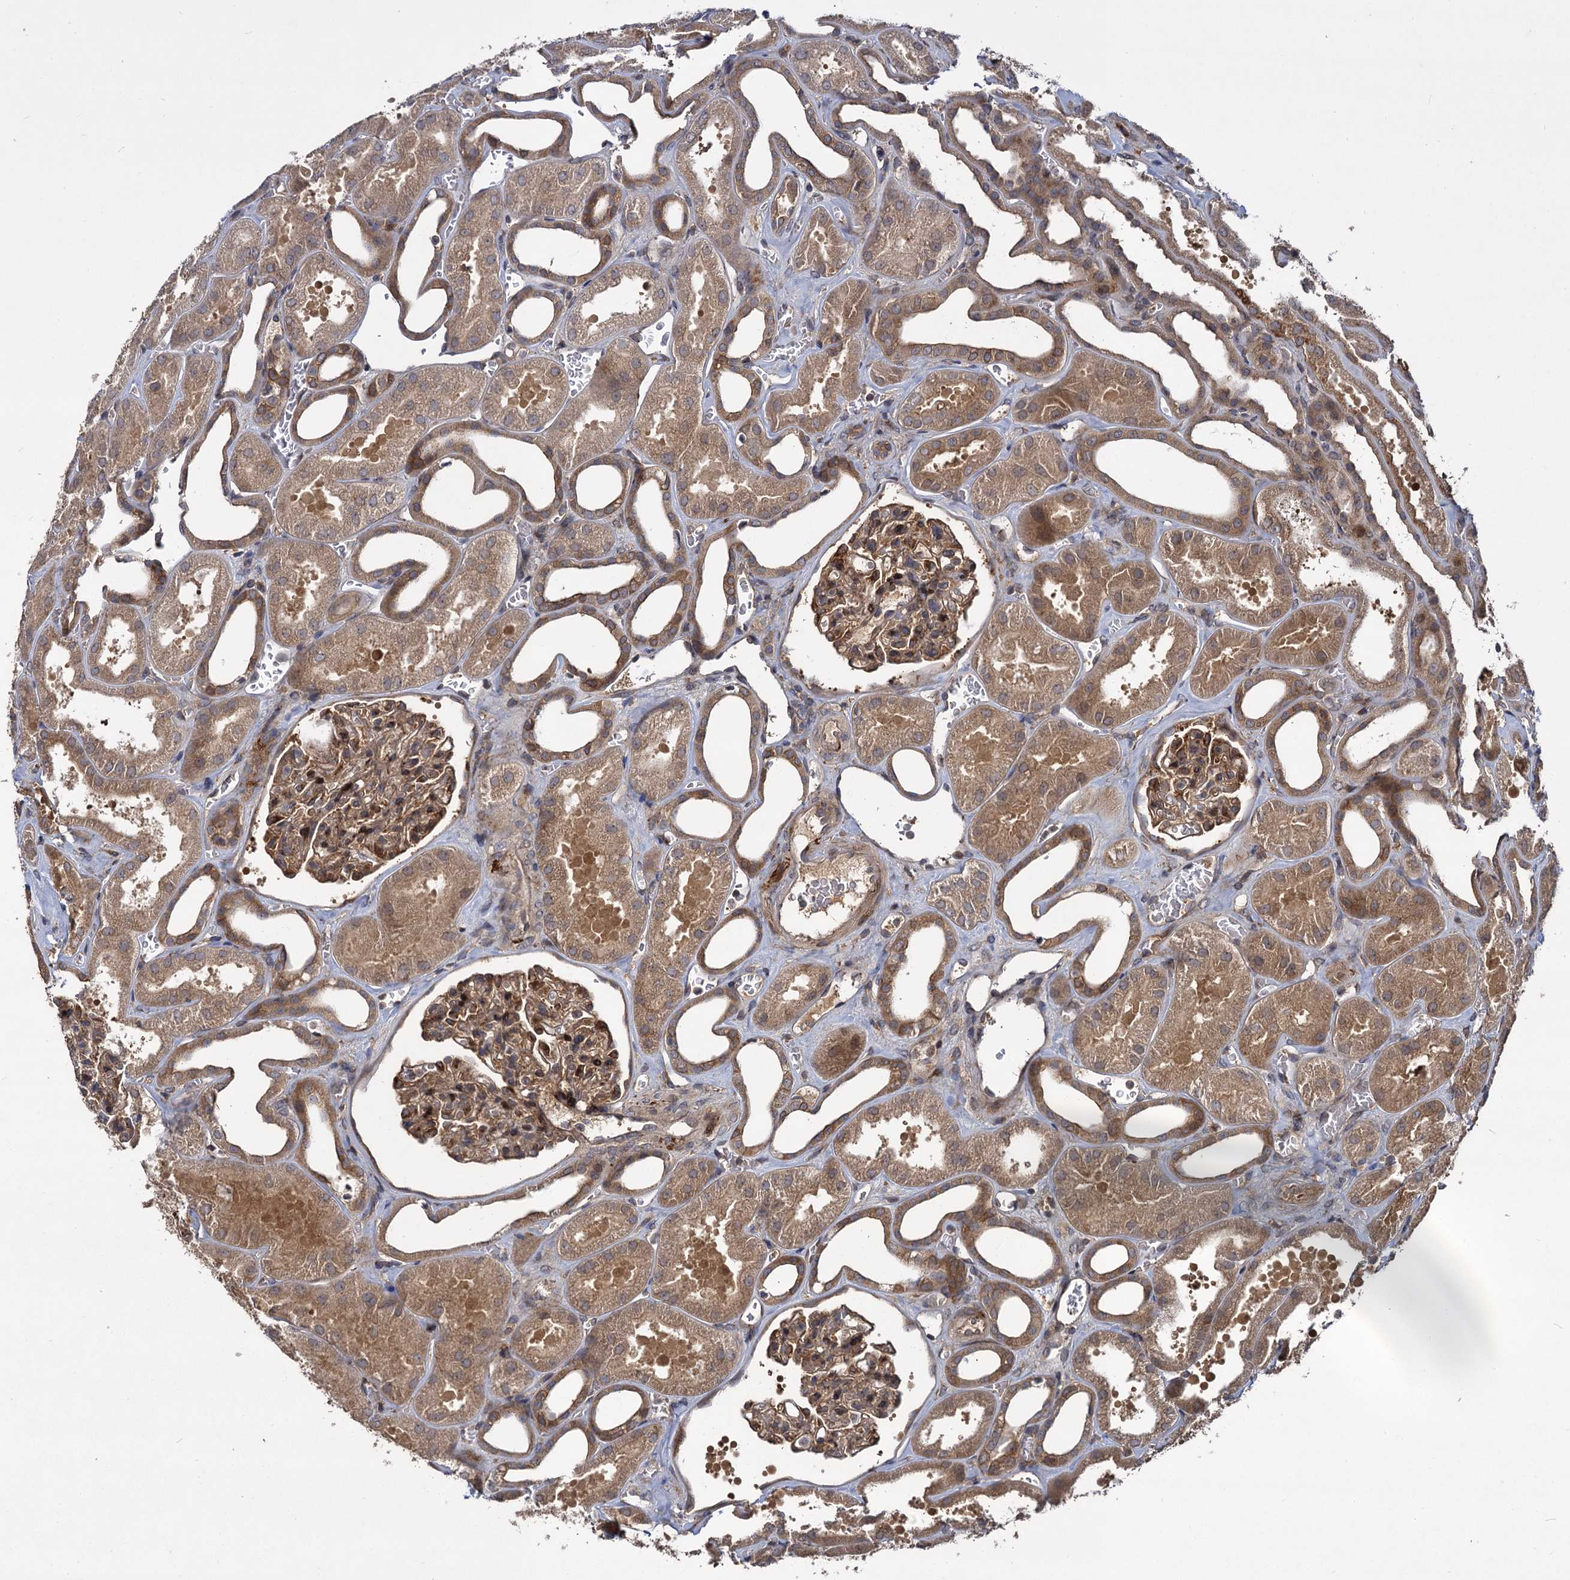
{"staining": {"intensity": "moderate", "quantity": ">75%", "location": "cytoplasmic/membranous"}, "tissue": "kidney", "cell_type": "Cells in glomeruli", "image_type": "normal", "snomed": [{"axis": "morphology", "description": "Normal tissue, NOS"}, {"axis": "morphology", "description": "Adenocarcinoma, NOS"}, {"axis": "topography", "description": "Kidney"}], "caption": "Unremarkable kidney shows moderate cytoplasmic/membranous expression in about >75% of cells in glomeruli (Stains: DAB in brown, nuclei in blue, Microscopy: brightfield microscopy at high magnification)..", "gene": "INPPL1", "patient": {"sex": "female", "age": 68}}